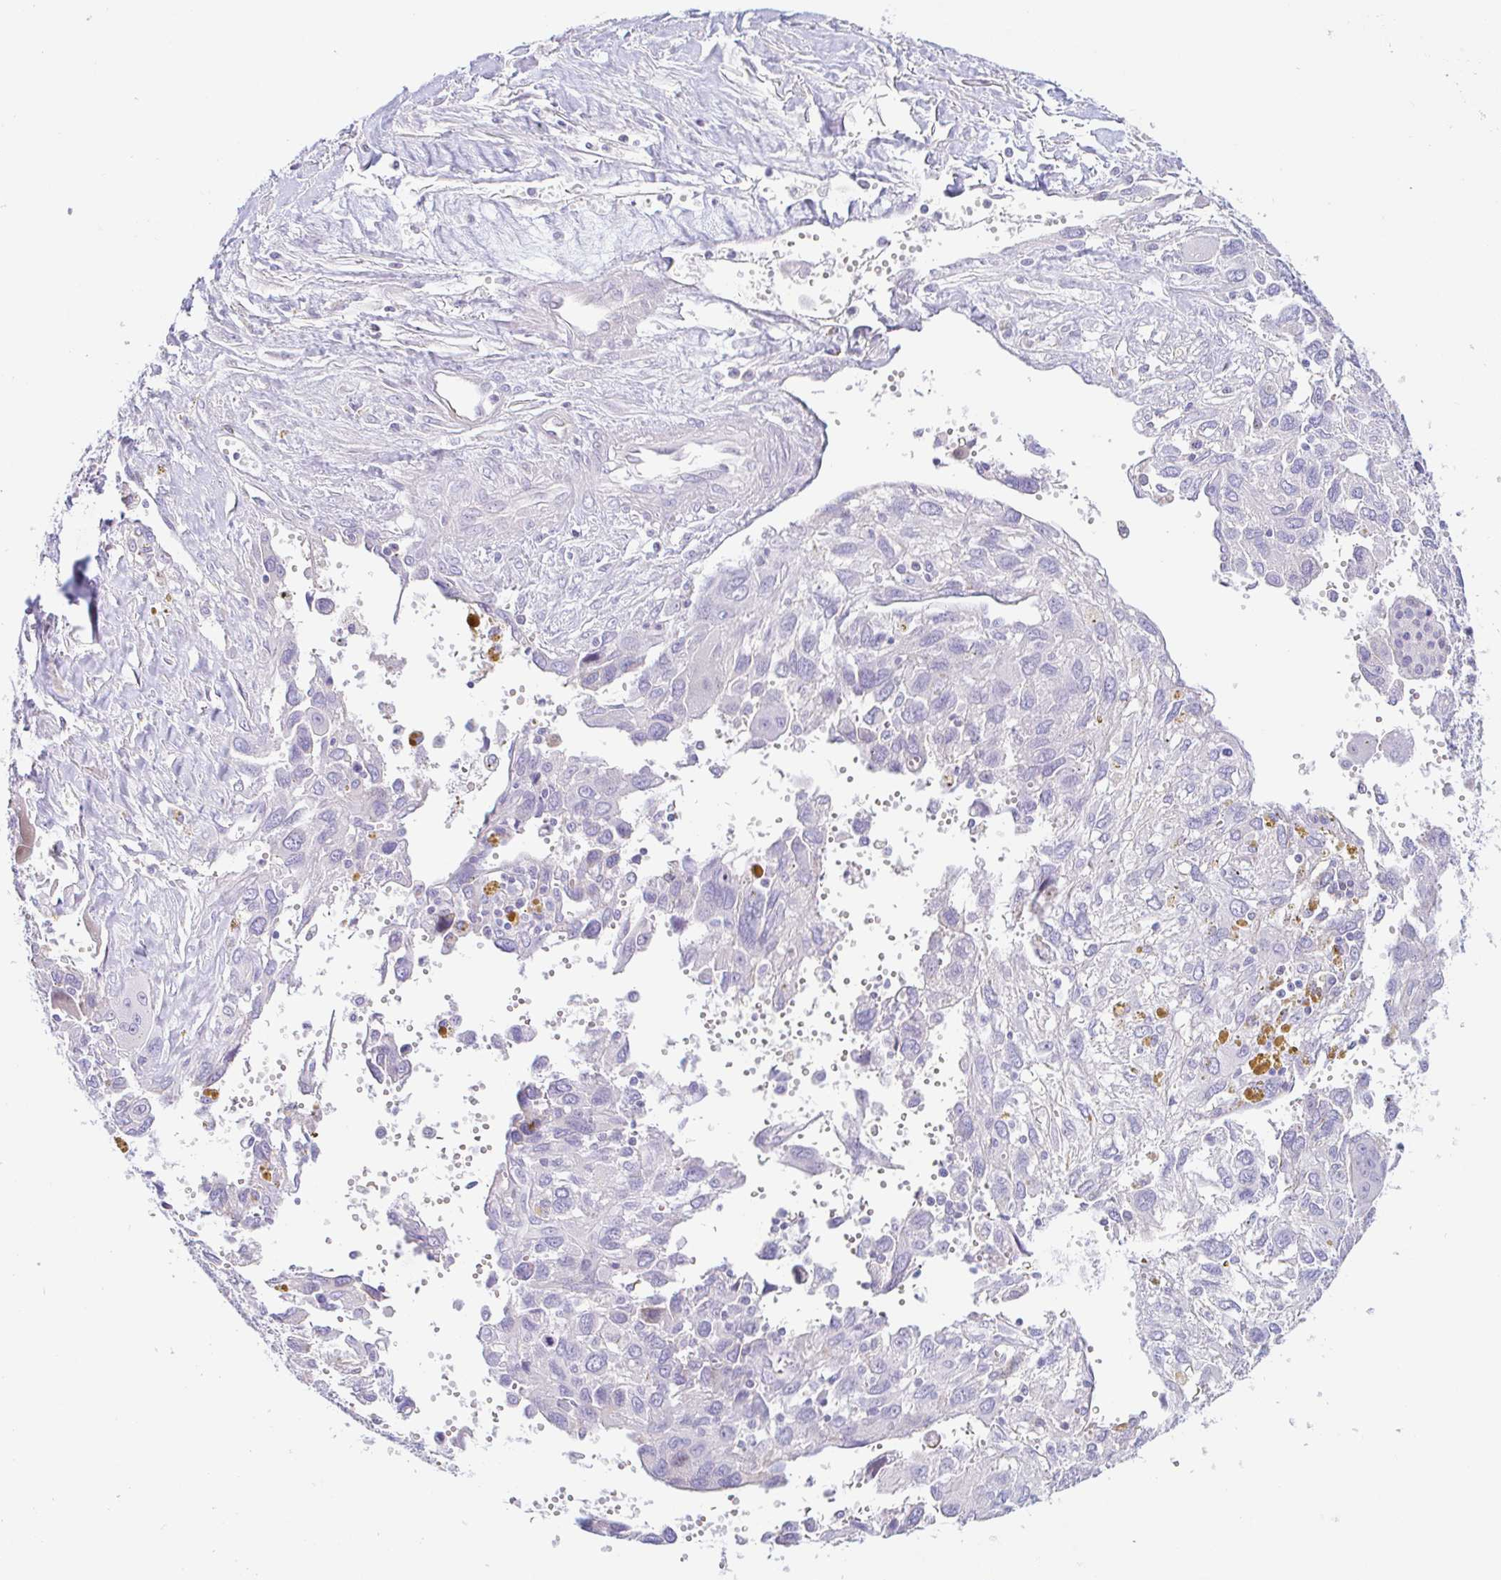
{"staining": {"intensity": "negative", "quantity": "none", "location": "none"}, "tissue": "pancreatic cancer", "cell_type": "Tumor cells", "image_type": "cancer", "snomed": [{"axis": "morphology", "description": "Adenocarcinoma, NOS"}, {"axis": "topography", "description": "Pancreas"}], "caption": "This is an IHC image of human pancreatic cancer. There is no positivity in tumor cells.", "gene": "PINLYP", "patient": {"sex": "female", "age": 47}}